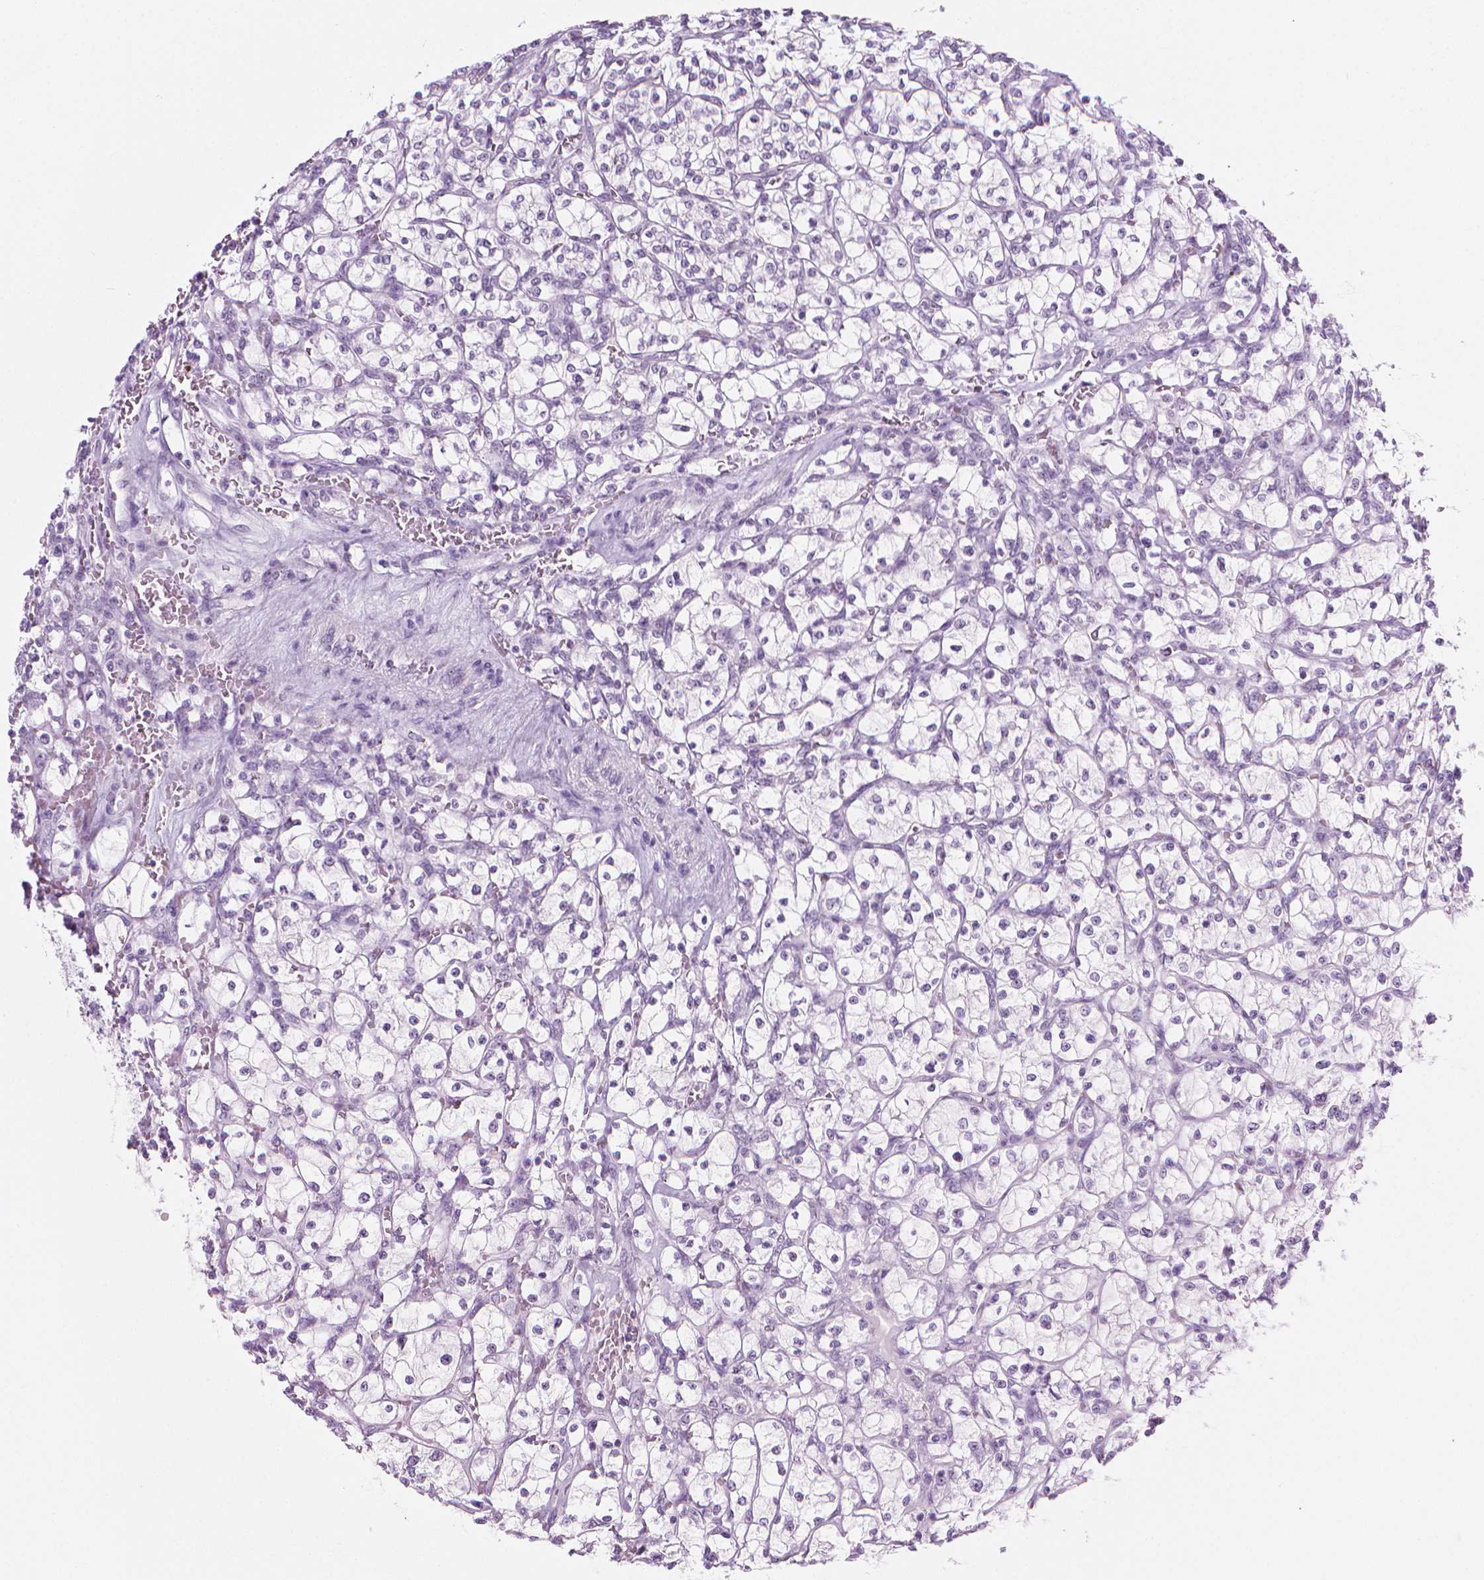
{"staining": {"intensity": "negative", "quantity": "none", "location": "none"}, "tissue": "renal cancer", "cell_type": "Tumor cells", "image_type": "cancer", "snomed": [{"axis": "morphology", "description": "Adenocarcinoma, NOS"}, {"axis": "topography", "description": "Kidney"}], "caption": "This is a histopathology image of immunohistochemistry (IHC) staining of renal cancer, which shows no staining in tumor cells.", "gene": "NOL7", "patient": {"sex": "female", "age": 64}}